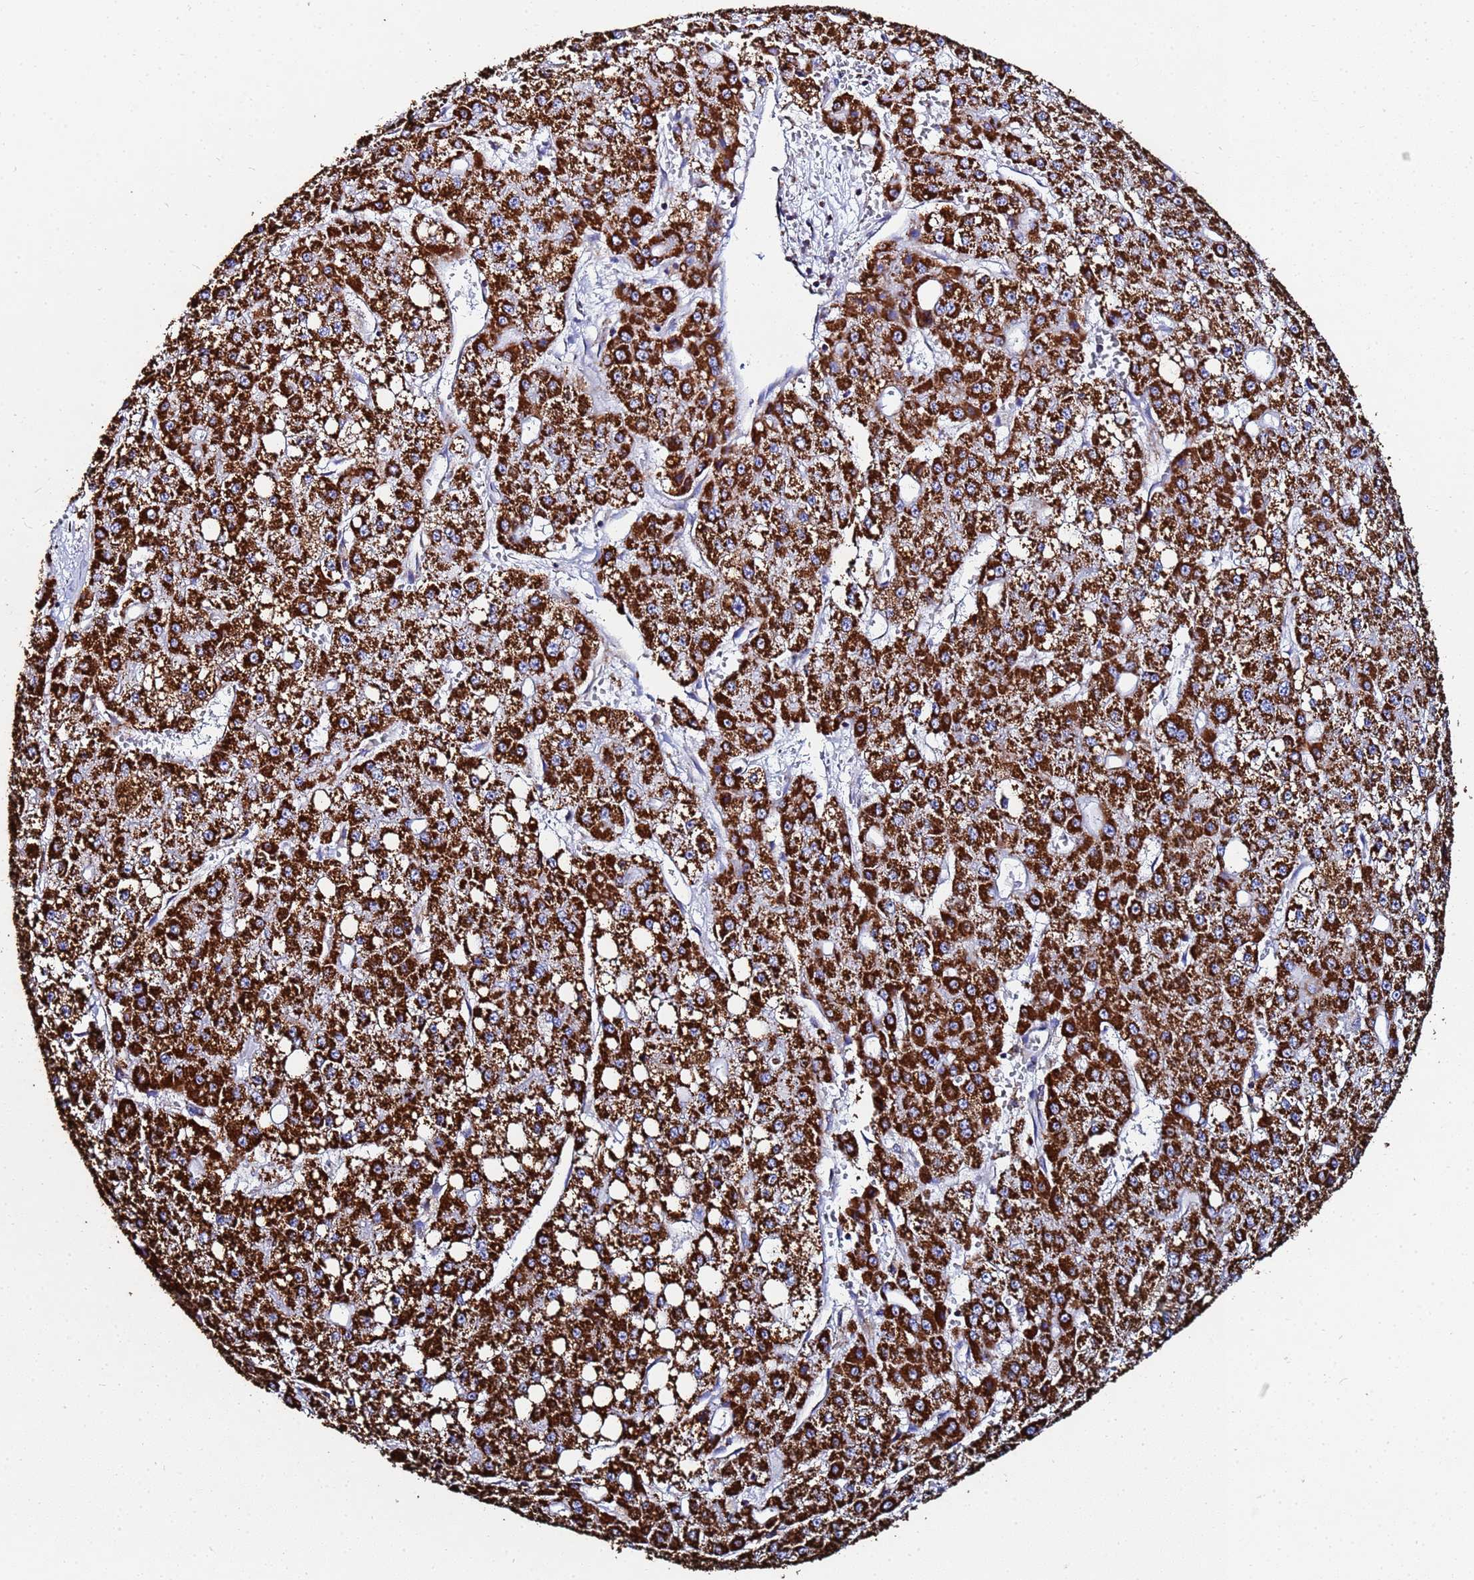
{"staining": {"intensity": "strong", "quantity": ">75%", "location": "cytoplasmic/membranous"}, "tissue": "liver cancer", "cell_type": "Tumor cells", "image_type": "cancer", "snomed": [{"axis": "morphology", "description": "Carcinoma, Hepatocellular, NOS"}, {"axis": "topography", "description": "Liver"}], "caption": "IHC (DAB) staining of liver cancer (hepatocellular carcinoma) displays strong cytoplasmic/membranous protein staining in approximately >75% of tumor cells. The staining was performed using DAB to visualize the protein expression in brown, while the nuclei were stained in blue with hematoxylin (Magnification: 20x).", "gene": "GLUD1", "patient": {"sex": "male", "age": 47}}